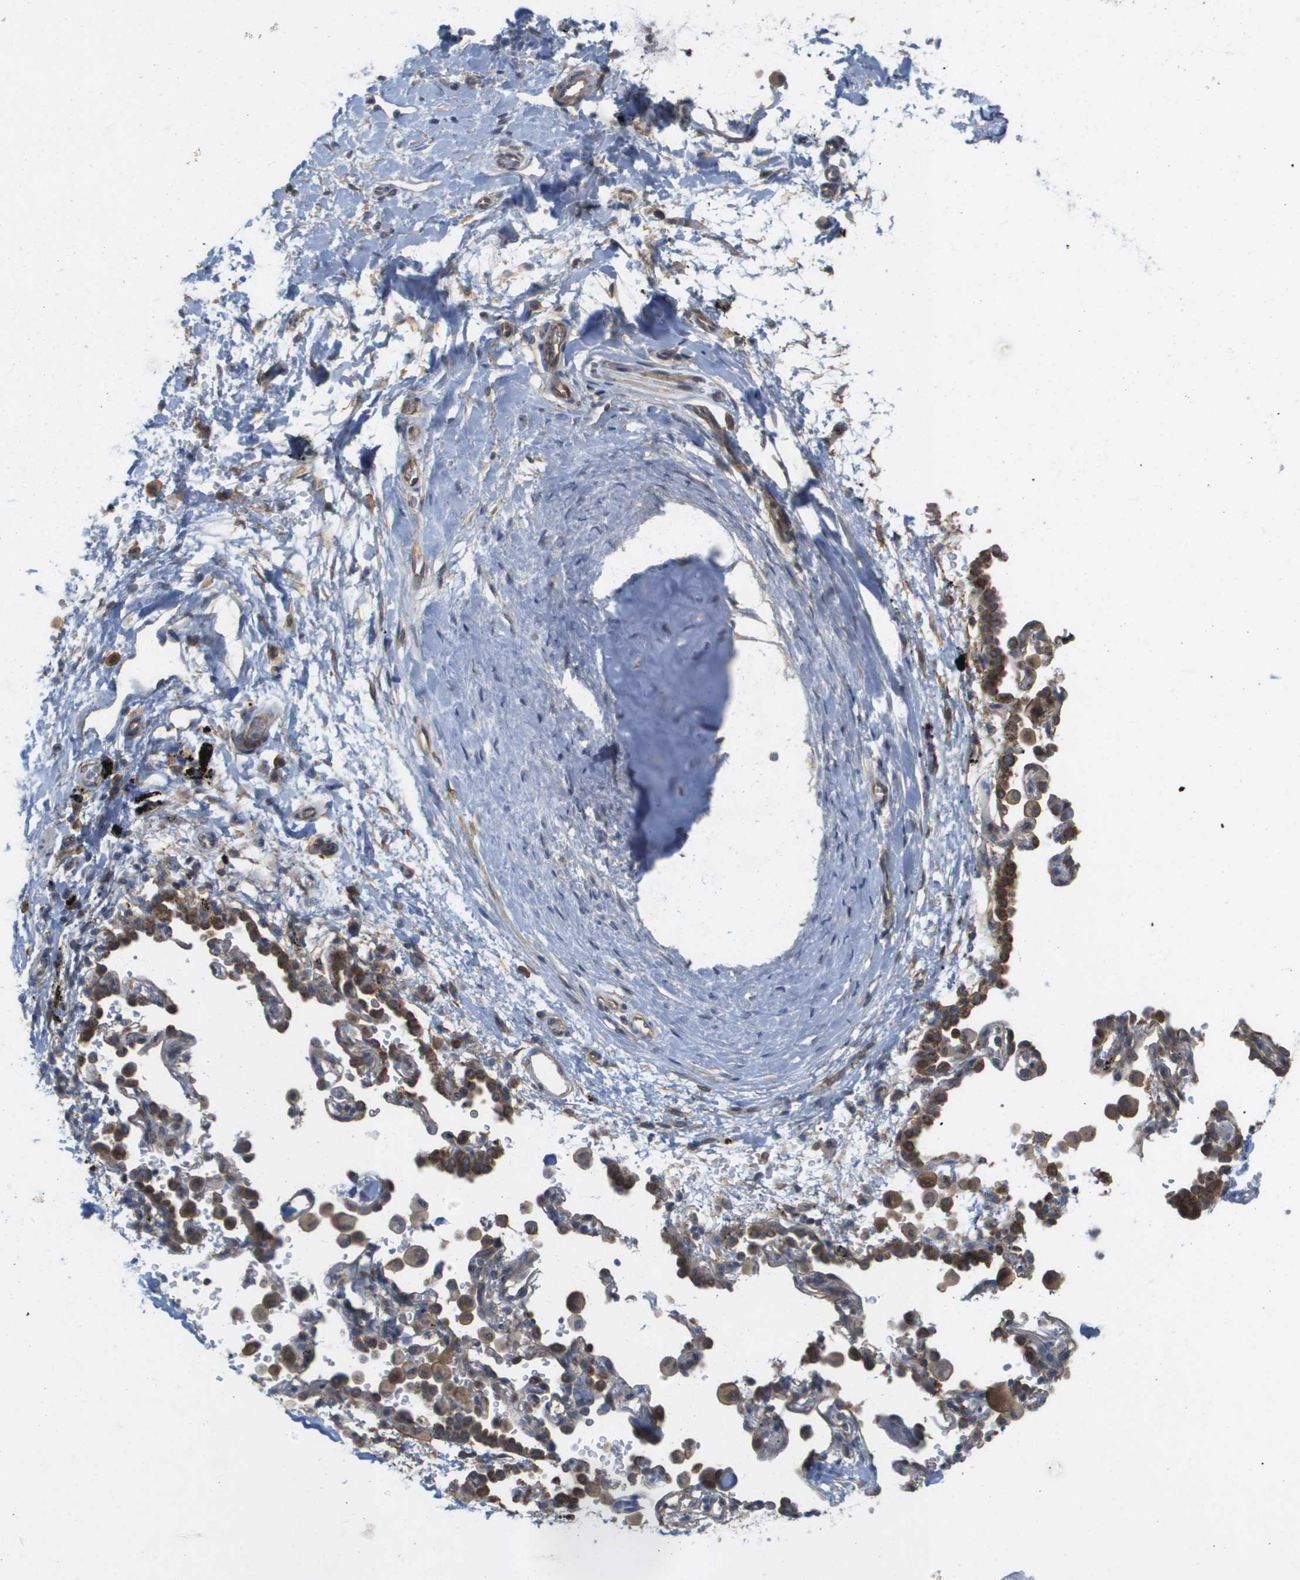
{"staining": {"intensity": "moderate", "quantity": "25%-75%", "location": "cytoplasmic/membranous"}, "tissue": "adipose tissue", "cell_type": "Adipocytes", "image_type": "normal", "snomed": [{"axis": "morphology", "description": "Normal tissue, NOS"}, {"axis": "topography", "description": "Cartilage tissue"}, {"axis": "topography", "description": "Bronchus"}], "caption": "A micrograph of human adipose tissue stained for a protein displays moderate cytoplasmic/membranous brown staining in adipocytes. (Stains: DAB (3,3'-diaminobenzidine) in brown, nuclei in blue, Microscopy: brightfield microscopy at high magnification).", "gene": "MTARC2", "patient": {"sex": "female", "age": 53}}